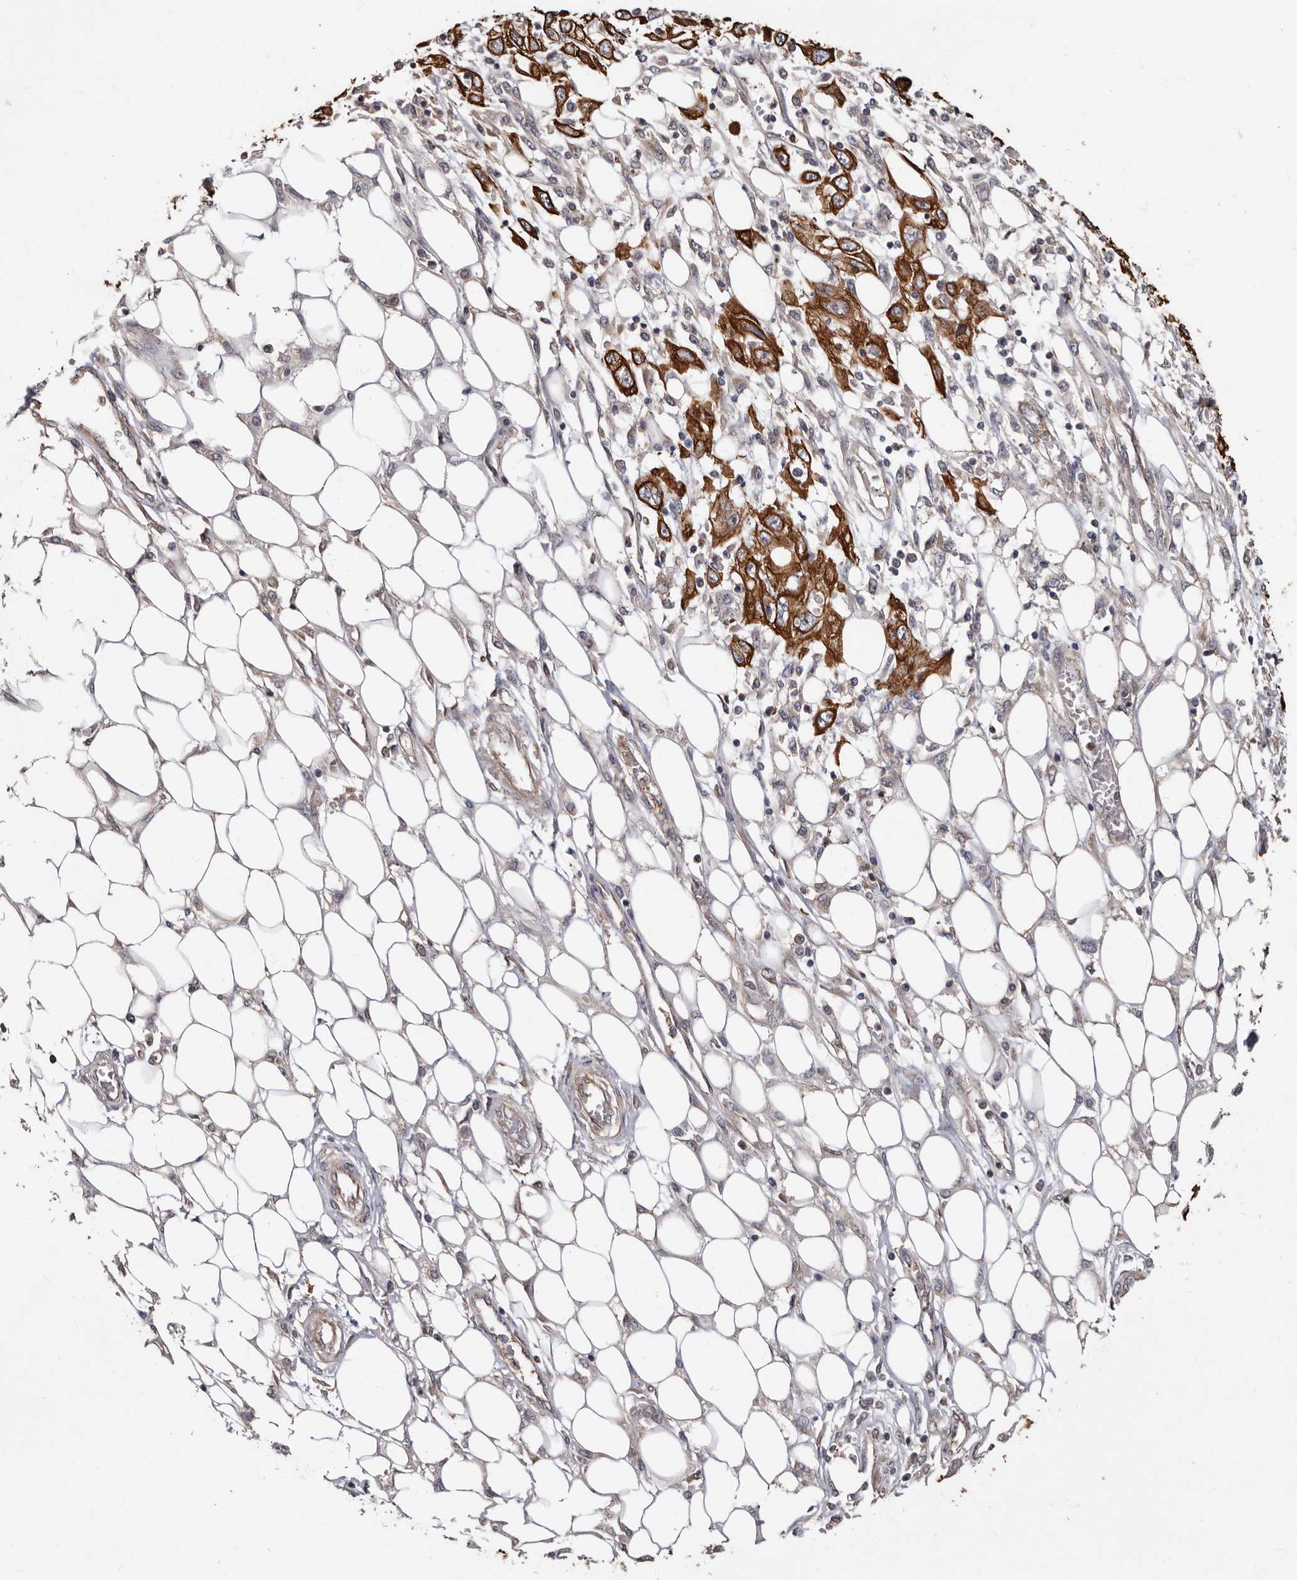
{"staining": {"intensity": "strong", "quantity": ">75%", "location": "cytoplasmic/membranous"}, "tissue": "skin cancer", "cell_type": "Tumor cells", "image_type": "cancer", "snomed": [{"axis": "morphology", "description": "Squamous cell carcinoma, NOS"}, {"axis": "morphology", "description": "Squamous cell carcinoma, metastatic, NOS"}, {"axis": "topography", "description": "Skin"}, {"axis": "topography", "description": "Lymph node"}], "caption": "This is an image of IHC staining of skin cancer (squamous cell carcinoma), which shows strong positivity in the cytoplasmic/membranous of tumor cells.", "gene": "MRPL18", "patient": {"sex": "male", "age": 75}}